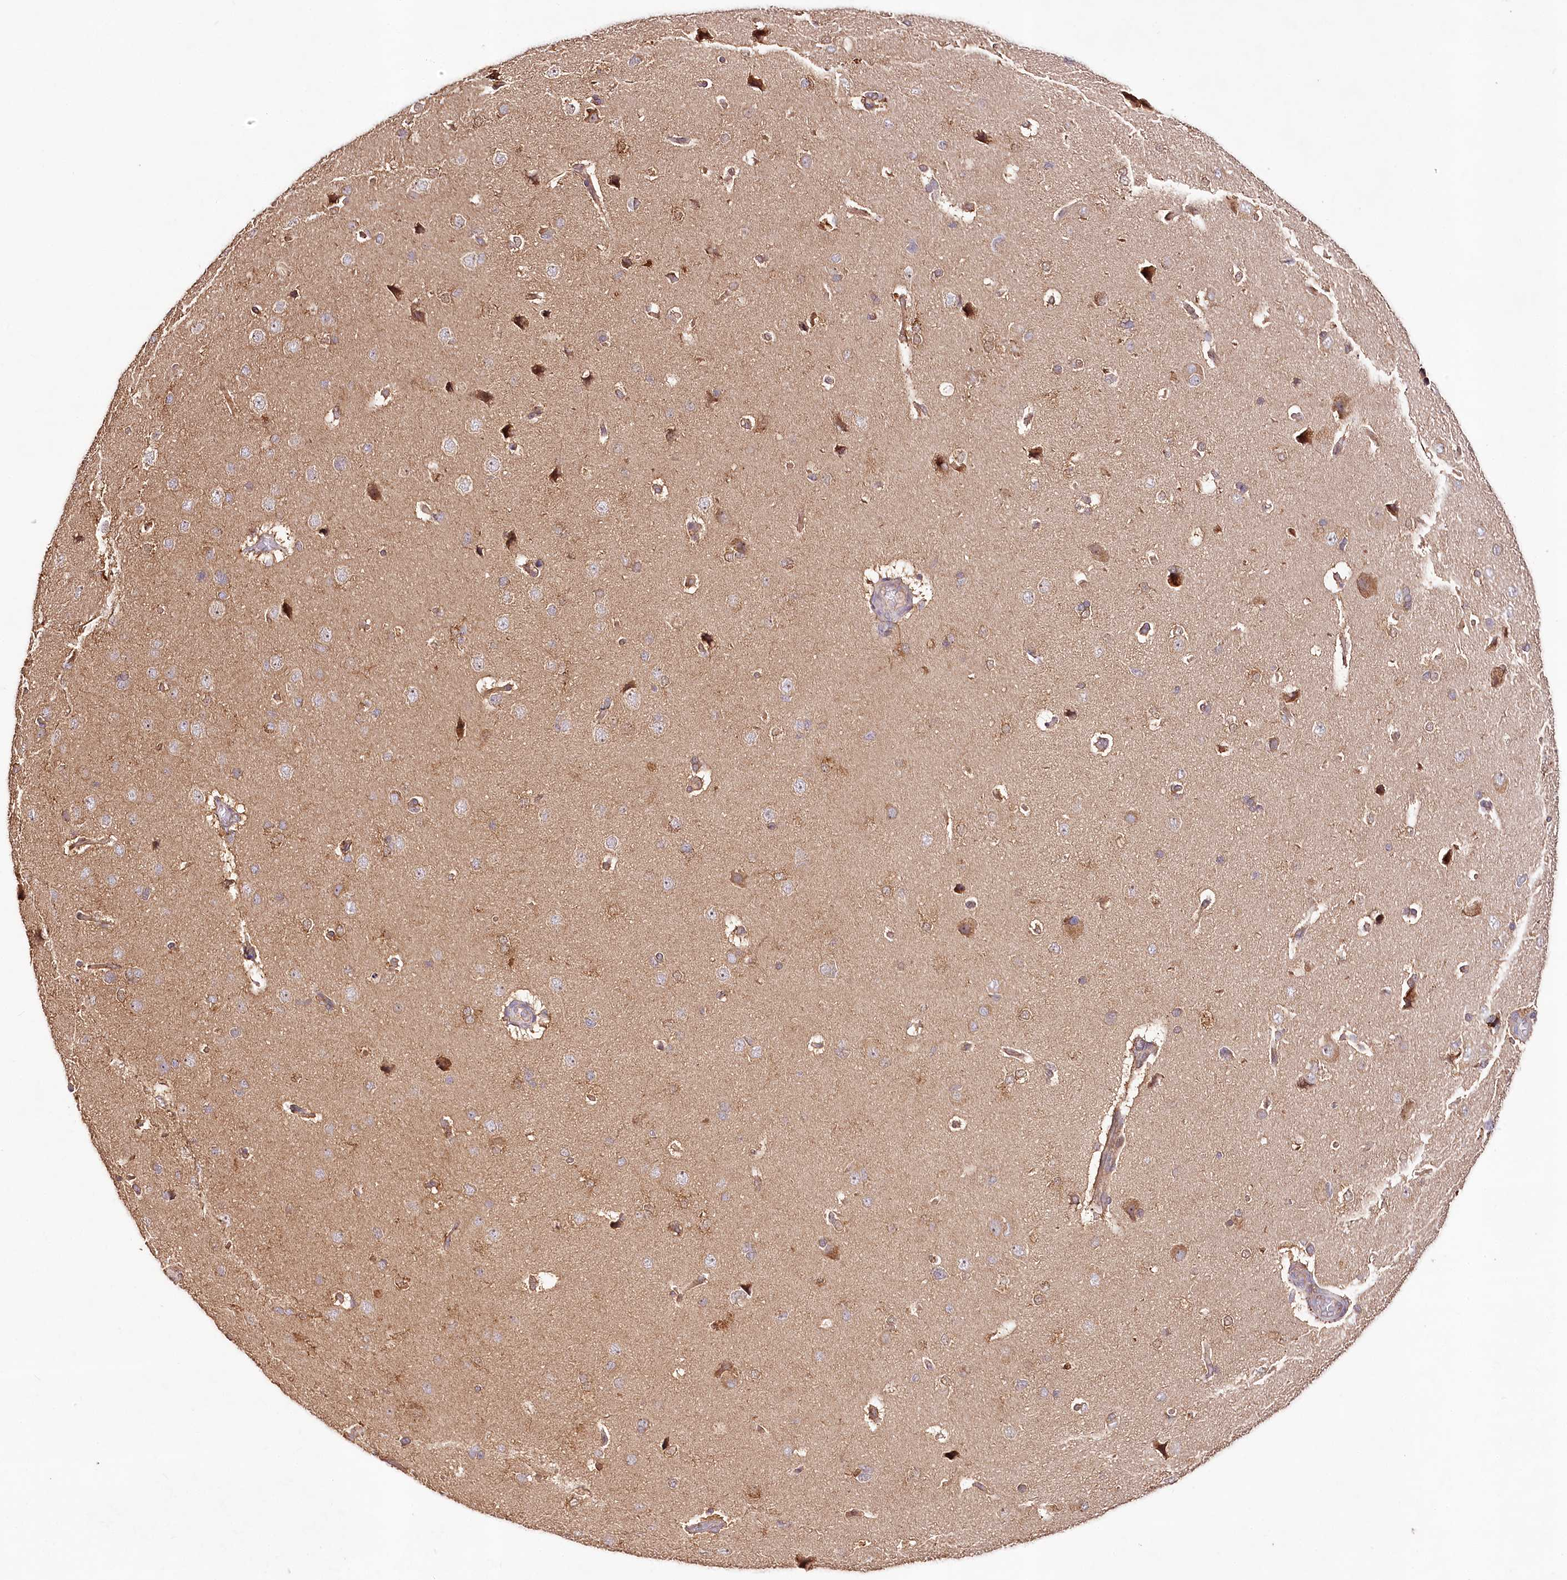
{"staining": {"intensity": "moderate", "quantity": ">75%", "location": "cytoplasmic/membranous"}, "tissue": "cerebral cortex", "cell_type": "Endothelial cells", "image_type": "normal", "snomed": [{"axis": "morphology", "description": "Normal tissue, NOS"}, {"axis": "topography", "description": "Cerebral cortex"}], "caption": "Immunohistochemistry of benign human cerebral cortex shows medium levels of moderate cytoplasmic/membranous expression in about >75% of endothelial cells.", "gene": "DMXL1", "patient": {"sex": "male", "age": 62}}